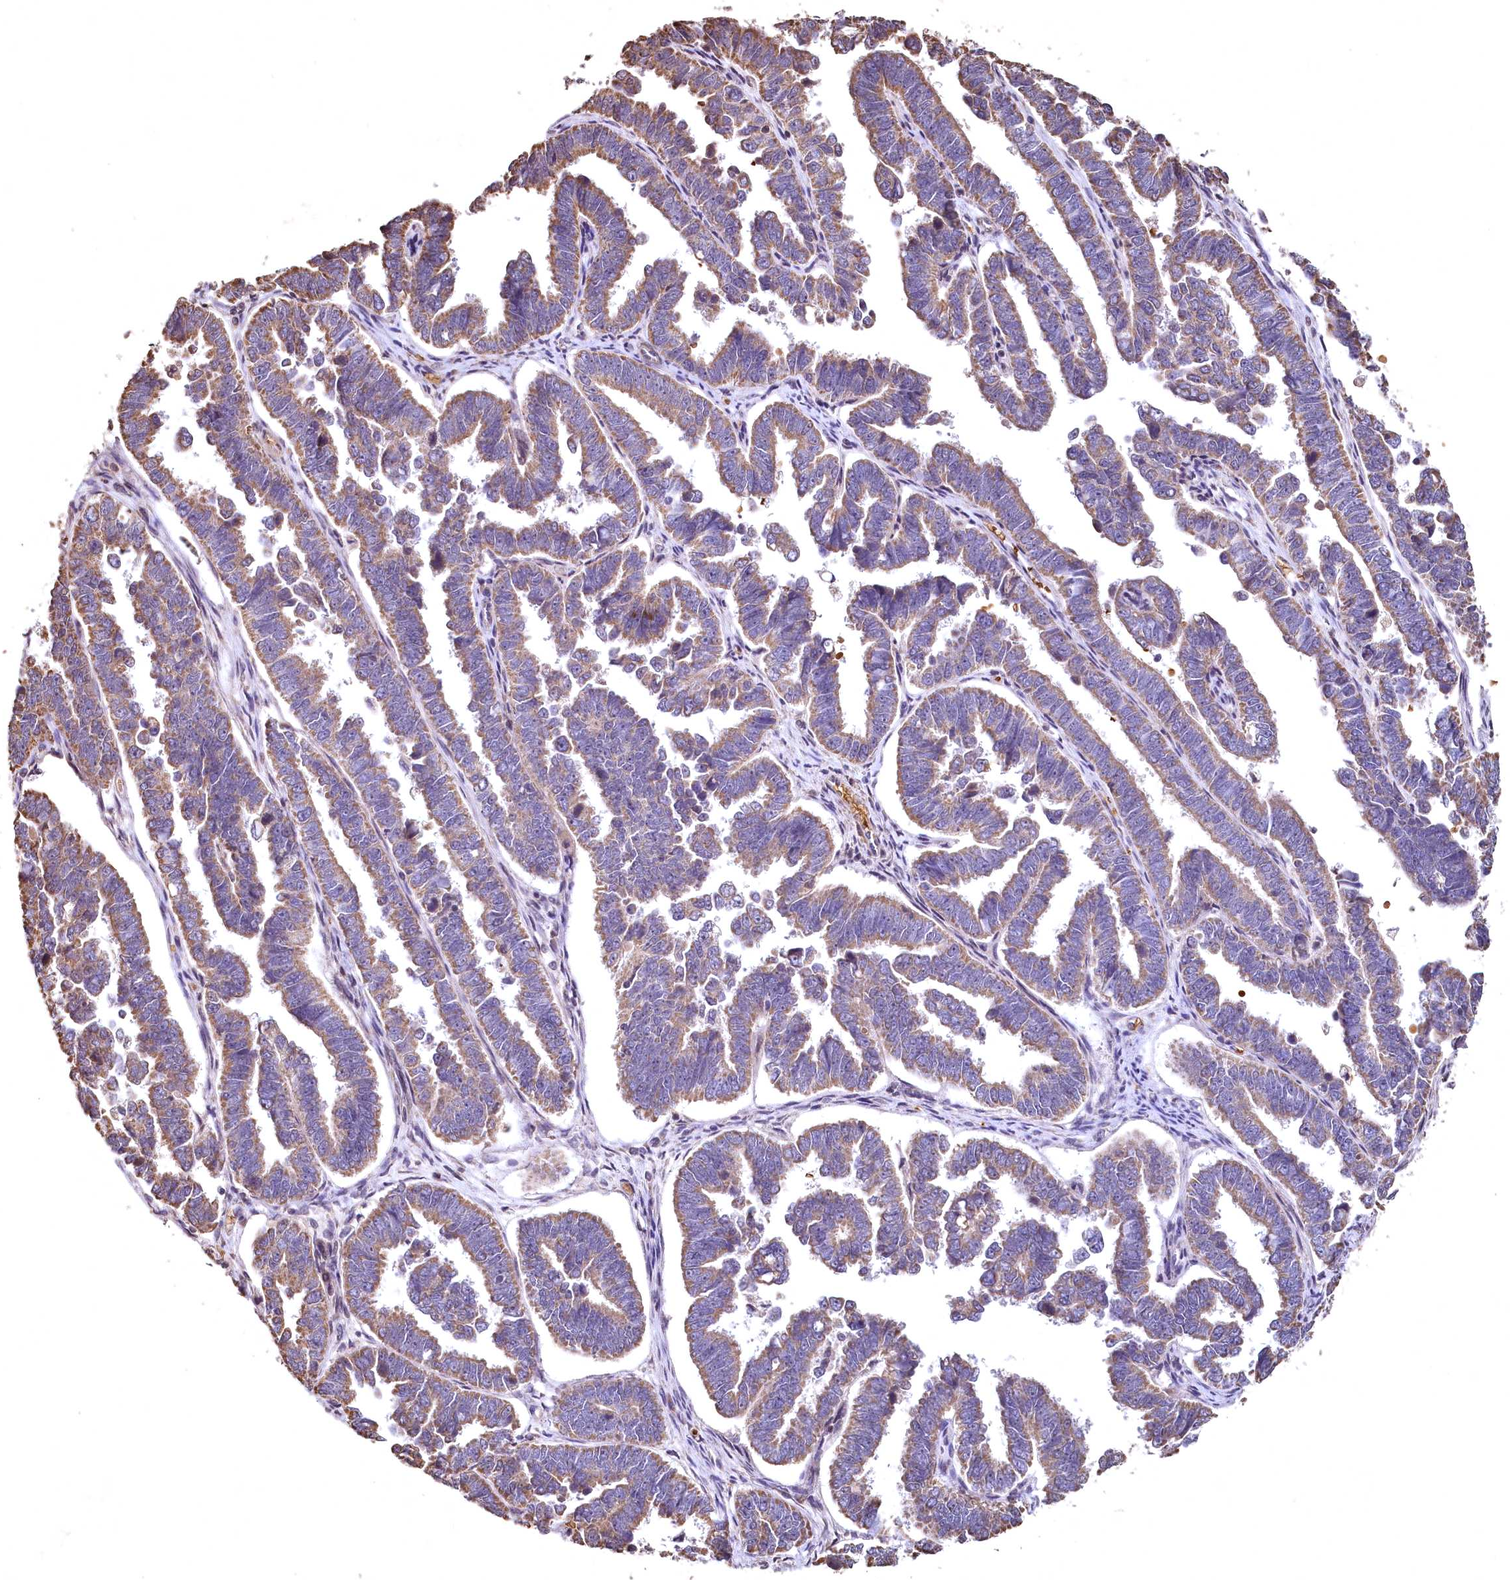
{"staining": {"intensity": "moderate", "quantity": ">75%", "location": "cytoplasmic/membranous"}, "tissue": "endometrial cancer", "cell_type": "Tumor cells", "image_type": "cancer", "snomed": [{"axis": "morphology", "description": "Adenocarcinoma, NOS"}, {"axis": "topography", "description": "Endometrium"}], "caption": "A brown stain highlights moderate cytoplasmic/membranous expression of a protein in endometrial cancer (adenocarcinoma) tumor cells.", "gene": "SPTA1", "patient": {"sex": "female", "age": 75}}